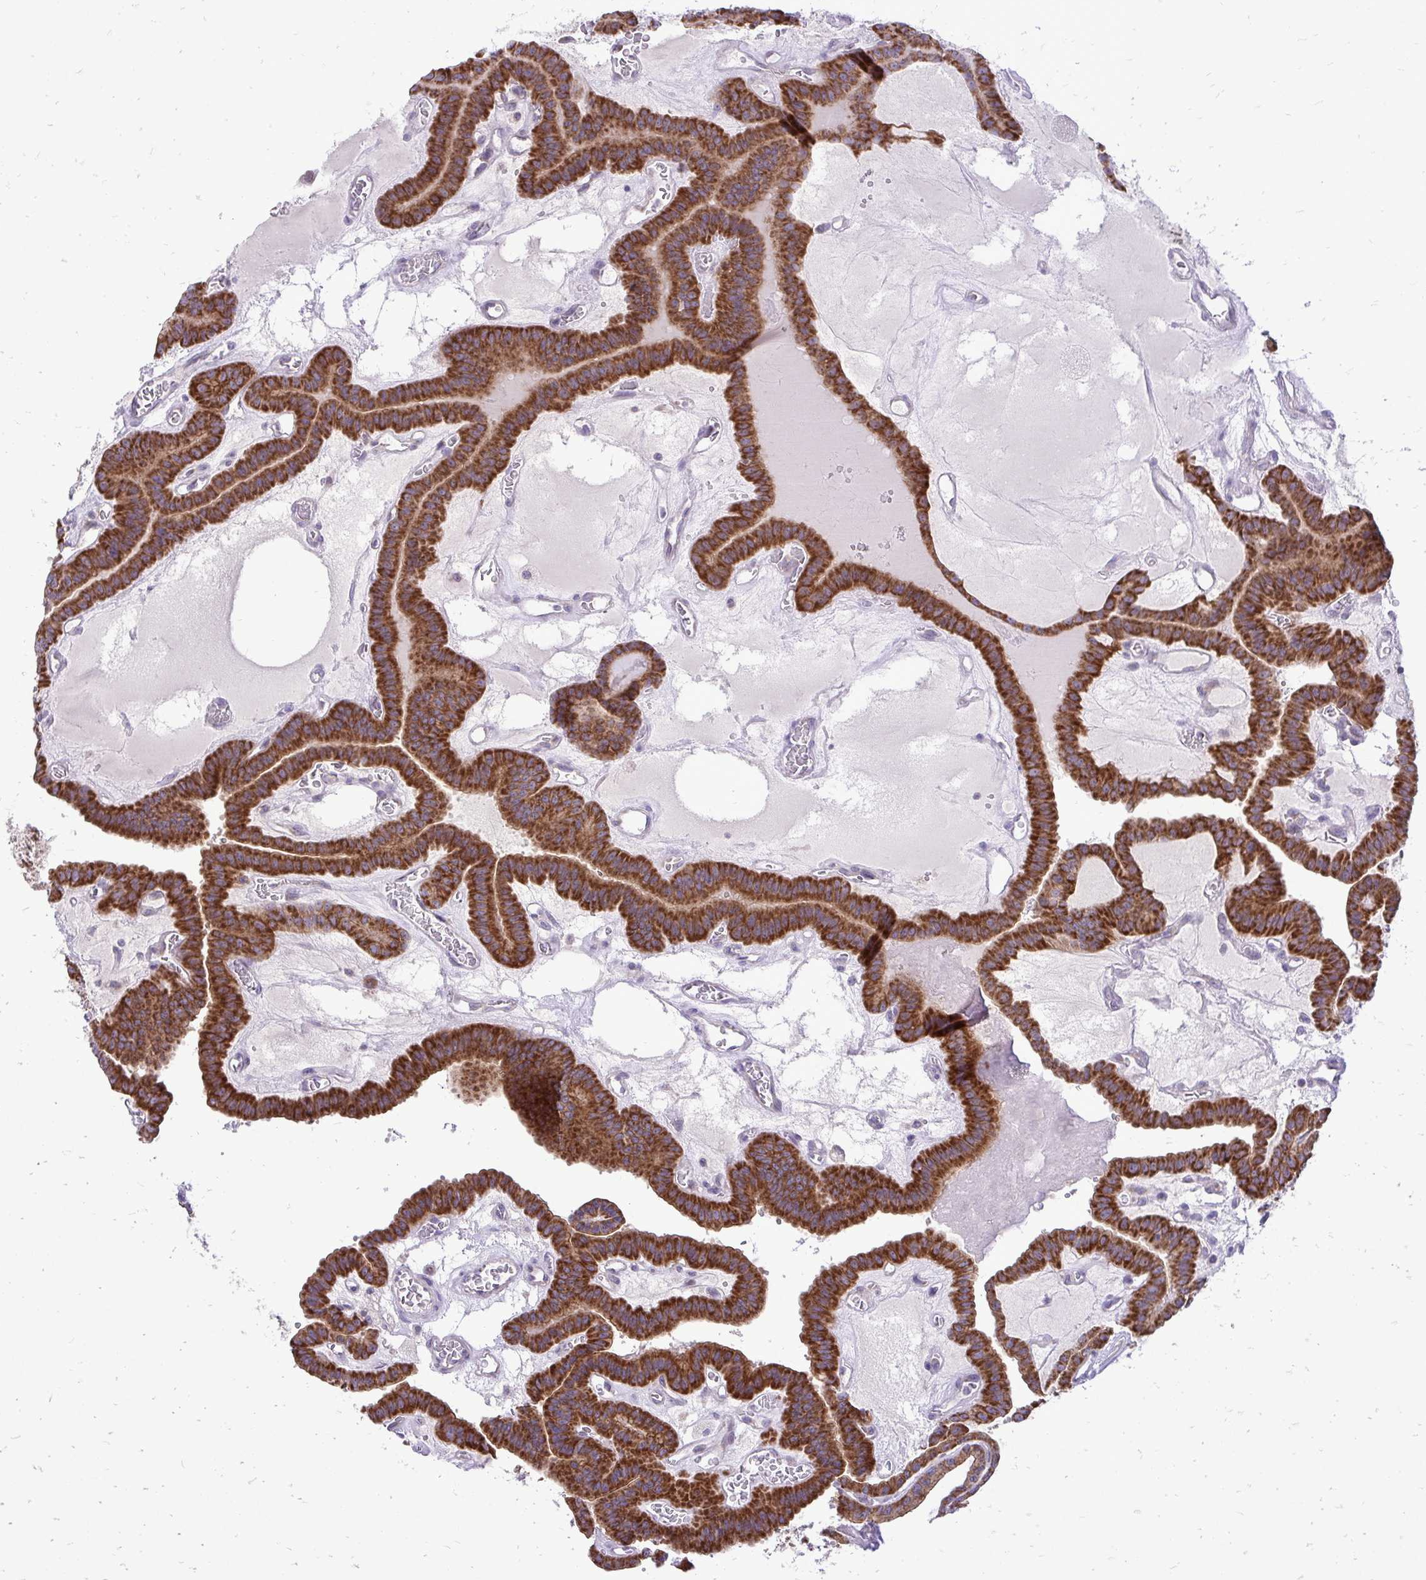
{"staining": {"intensity": "strong", "quantity": ">75%", "location": "cytoplasmic/membranous"}, "tissue": "thyroid cancer", "cell_type": "Tumor cells", "image_type": "cancer", "snomed": [{"axis": "morphology", "description": "Papillary adenocarcinoma, NOS"}, {"axis": "topography", "description": "Thyroid gland"}], "caption": "This micrograph demonstrates thyroid cancer (papillary adenocarcinoma) stained with immunohistochemistry (IHC) to label a protein in brown. The cytoplasmic/membranous of tumor cells show strong positivity for the protein. Nuclei are counter-stained blue.", "gene": "SPTBN2", "patient": {"sex": "male", "age": 87}}